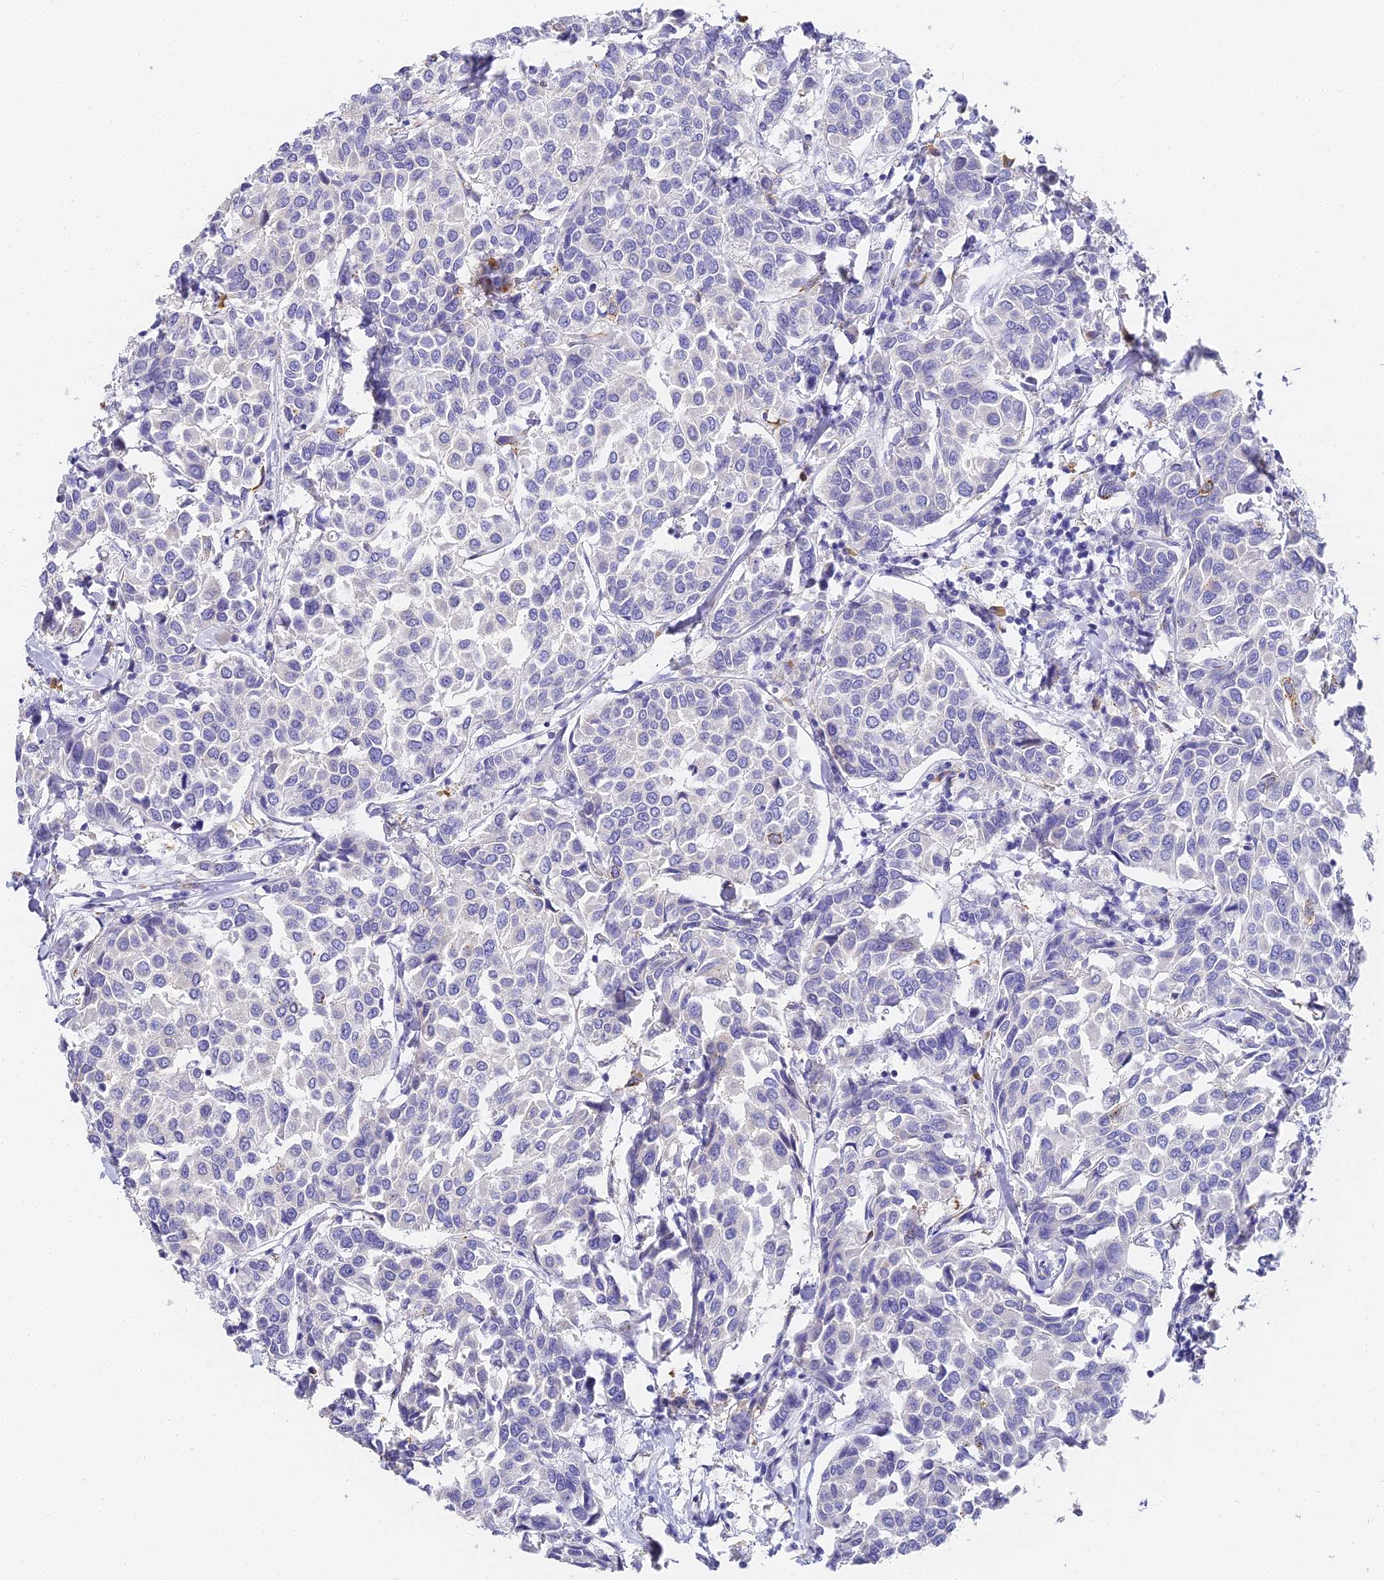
{"staining": {"intensity": "negative", "quantity": "none", "location": "none"}, "tissue": "breast cancer", "cell_type": "Tumor cells", "image_type": "cancer", "snomed": [{"axis": "morphology", "description": "Duct carcinoma"}, {"axis": "topography", "description": "Breast"}], "caption": "Immunohistochemistry (IHC) photomicrograph of breast cancer (intraductal carcinoma) stained for a protein (brown), which demonstrates no positivity in tumor cells.", "gene": "GJA1", "patient": {"sex": "female", "age": 55}}